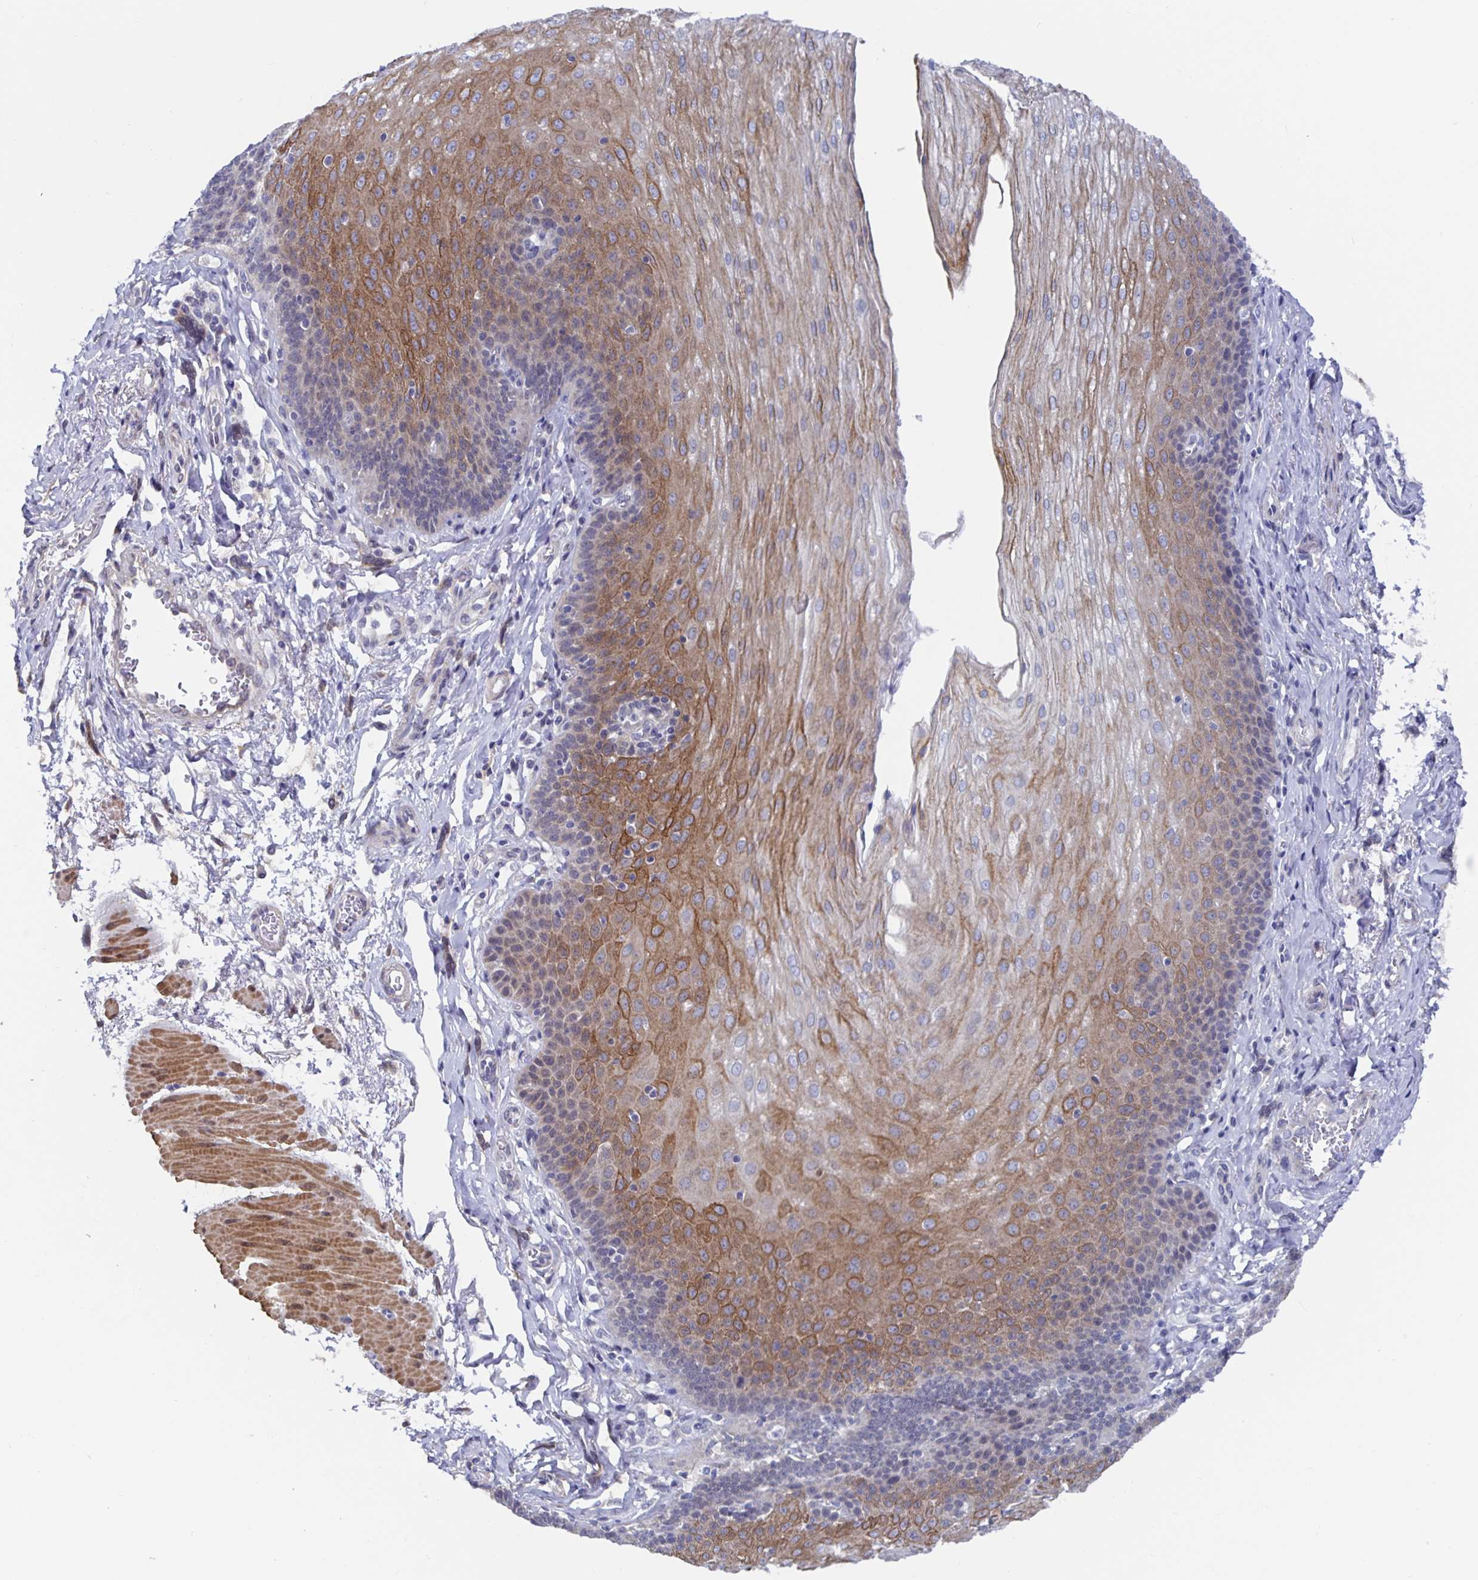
{"staining": {"intensity": "moderate", "quantity": "25%-75%", "location": "cytoplasmic/membranous"}, "tissue": "esophagus", "cell_type": "Squamous epithelial cells", "image_type": "normal", "snomed": [{"axis": "morphology", "description": "Normal tissue, NOS"}, {"axis": "topography", "description": "Esophagus"}], "caption": "Immunohistochemical staining of normal esophagus demonstrates 25%-75% levels of moderate cytoplasmic/membranous protein positivity in approximately 25%-75% of squamous epithelial cells. The staining is performed using DAB brown chromogen to label protein expression. The nuclei are counter-stained blue using hematoxylin.", "gene": "ZIK1", "patient": {"sex": "female", "age": 81}}